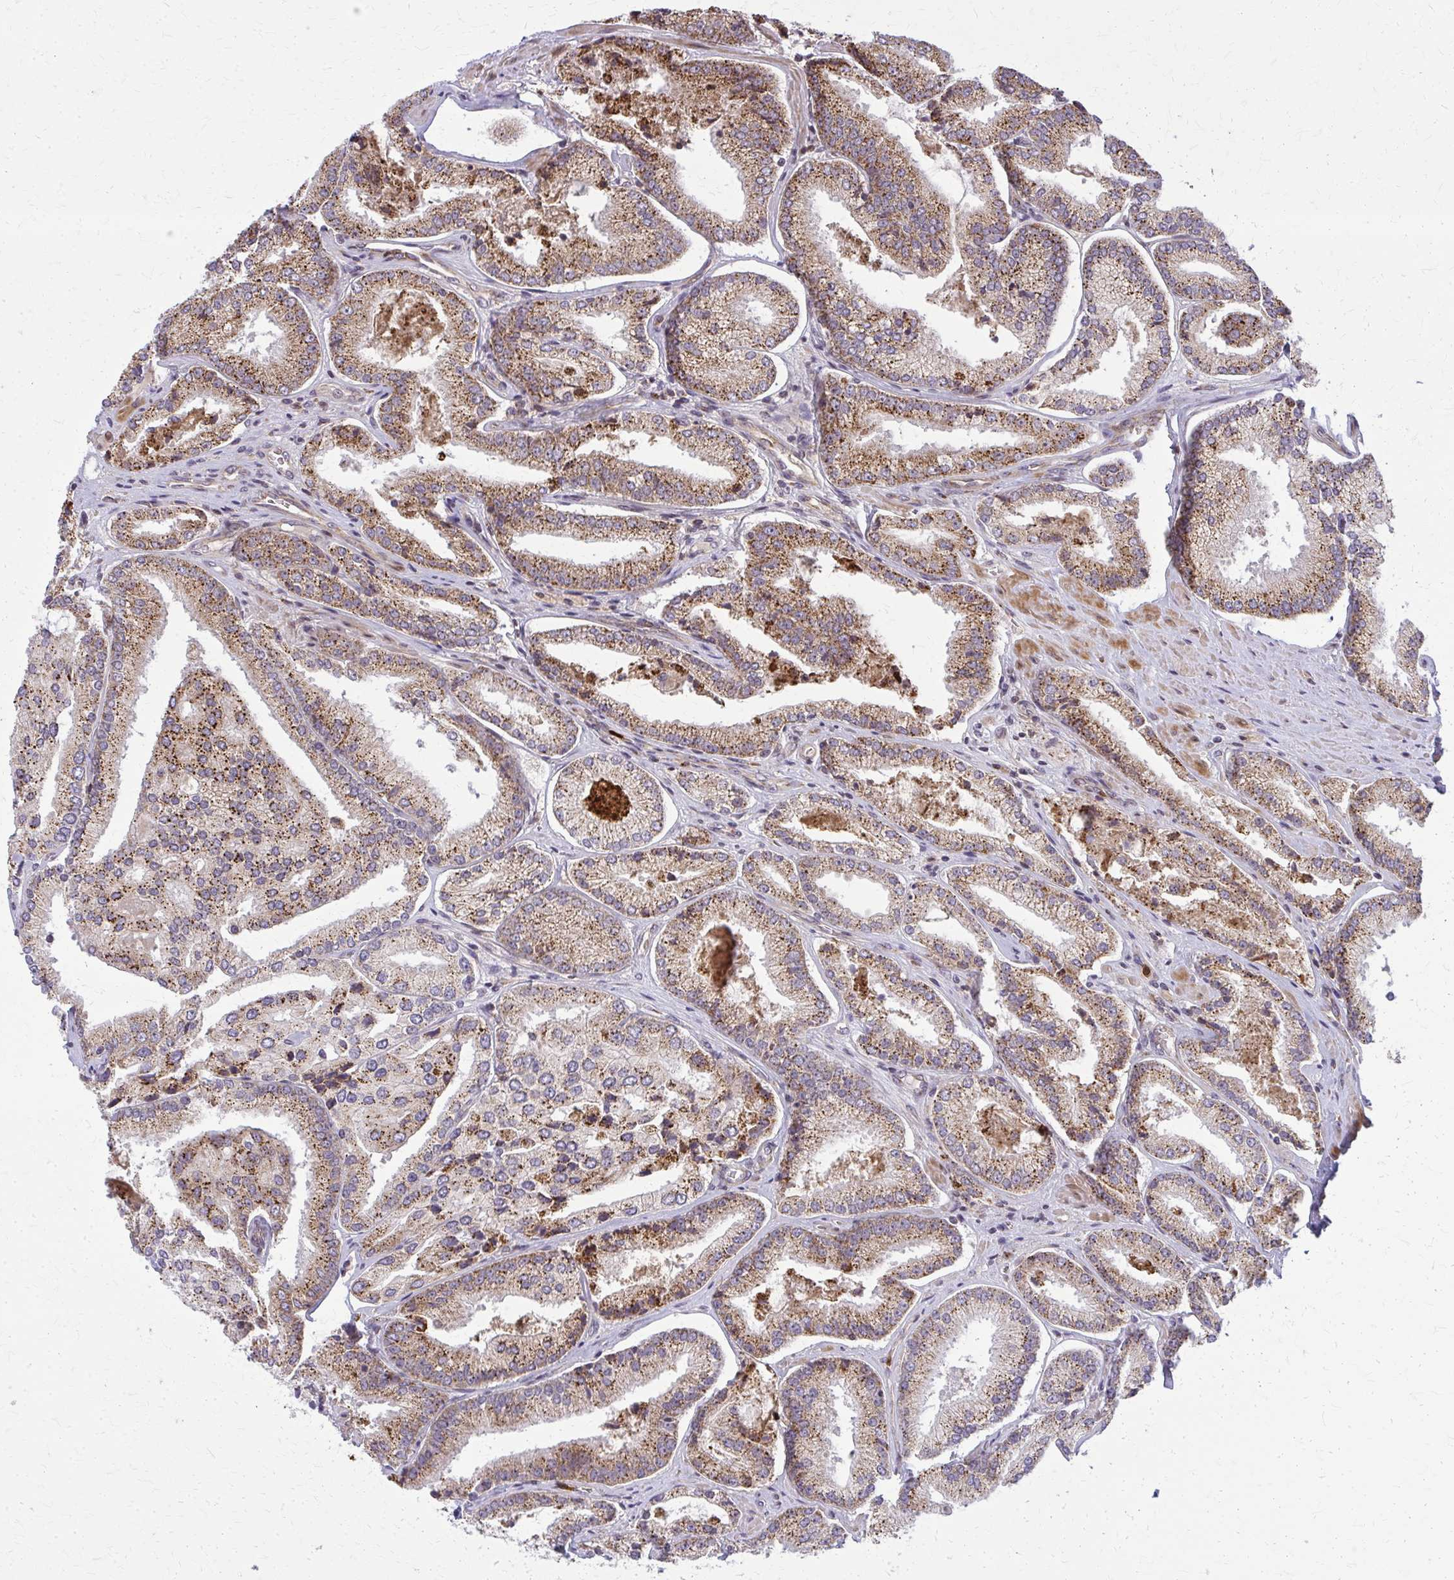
{"staining": {"intensity": "moderate", "quantity": ">75%", "location": "cytoplasmic/membranous"}, "tissue": "prostate cancer", "cell_type": "Tumor cells", "image_type": "cancer", "snomed": [{"axis": "morphology", "description": "Adenocarcinoma, High grade"}, {"axis": "topography", "description": "Prostate"}], "caption": "The histopathology image shows a brown stain indicating the presence of a protein in the cytoplasmic/membranous of tumor cells in prostate cancer.", "gene": "MCCC1", "patient": {"sex": "male", "age": 73}}